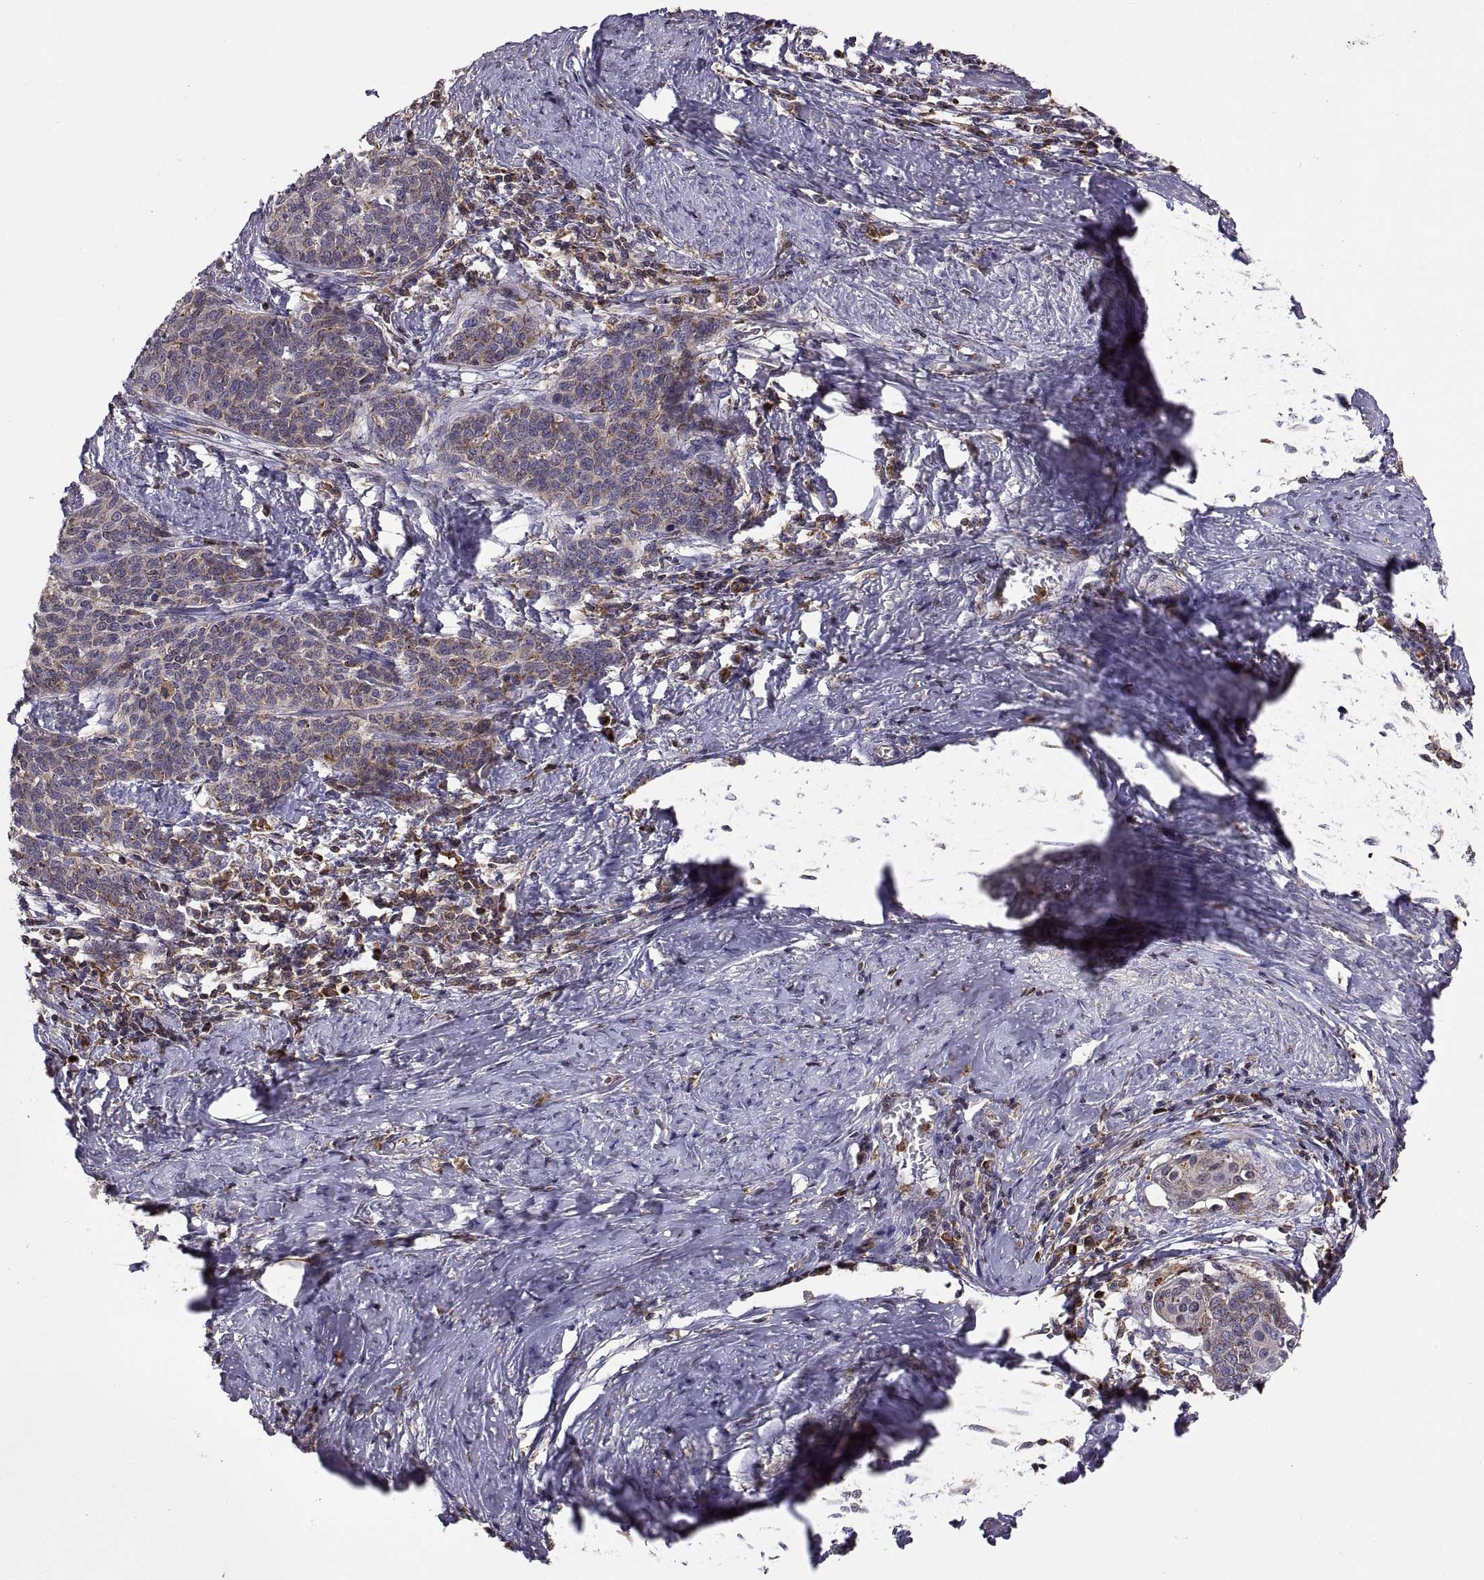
{"staining": {"intensity": "weak", "quantity": ">75%", "location": "cytoplasmic/membranous"}, "tissue": "cervical cancer", "cell_type": "Tumor cells", "image_type": "cancer", "snomed": [{"axis": "morphology", "description": "Squamous cell carcinoma, NOS"}, {"axis": "topography", "description": "Cervix"}], "caption": "An IHC micrograph of neoplastic tissue is shown. Protein staining in brown labels weak cytoplasmic/membranous positivity in cervical cancer within tumor cells.", "gene": "ACAP1", "patient": {"sex": "female", "age": 39}}